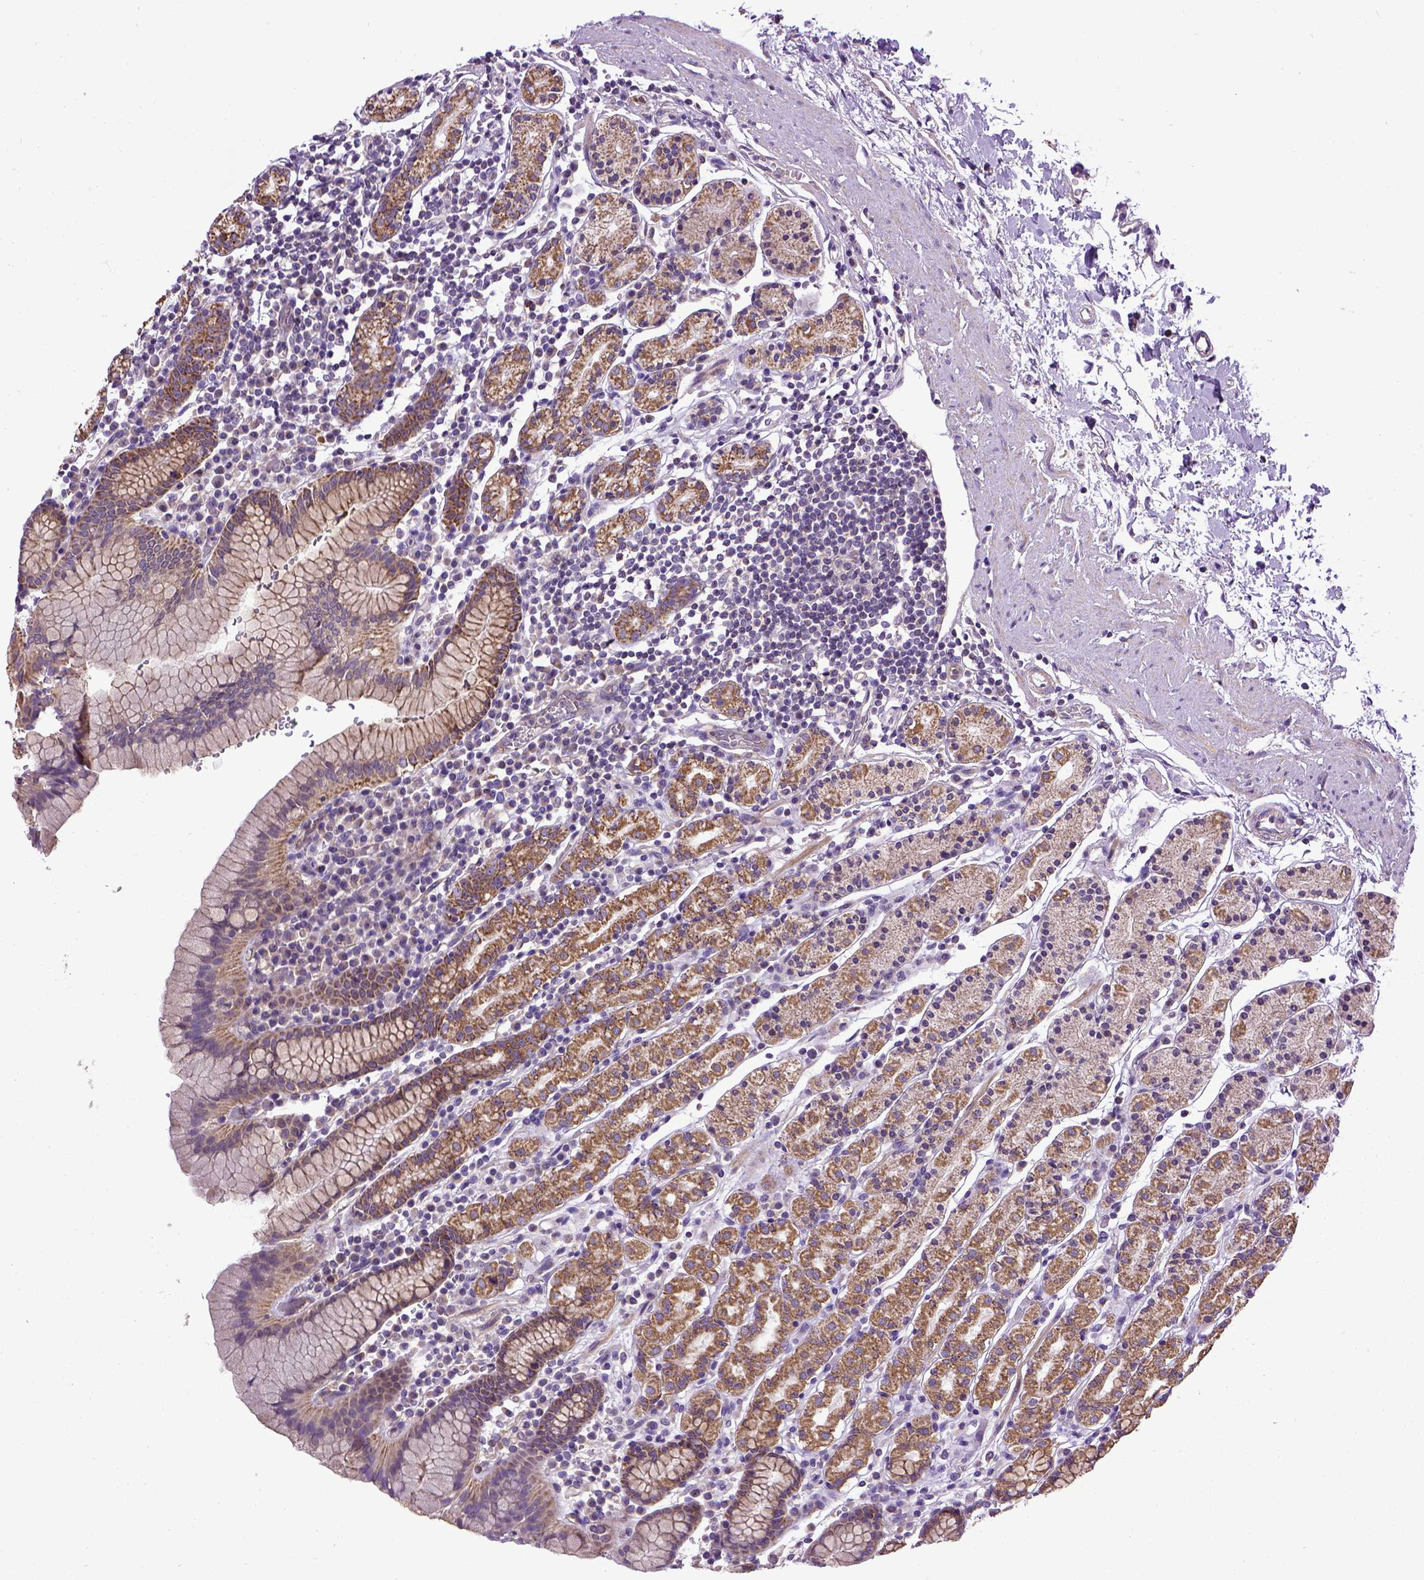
{"staining": {"intensity": "moderate", "quantity": "25%-75%", "location": "cytoplasmic/membranous"}, "tissue": "stomach", "cell_type": "Glandular cells", "image_type": "normal", "snomed": [{"axis": "morphology", "description": "Normal tissue, NOS"}, {"axis": "topography", "description": "Stomach, upper"}, {"axis": "topography", "description": "Stomach"}], "caption": "This is a photomicrograph of IHC staining of benign stomach, which shows moderate positivity in the cytoplasmic/membranous of glandular cells.", "gene": "ENG", "patient": {"sex": "male", "age": 62}}